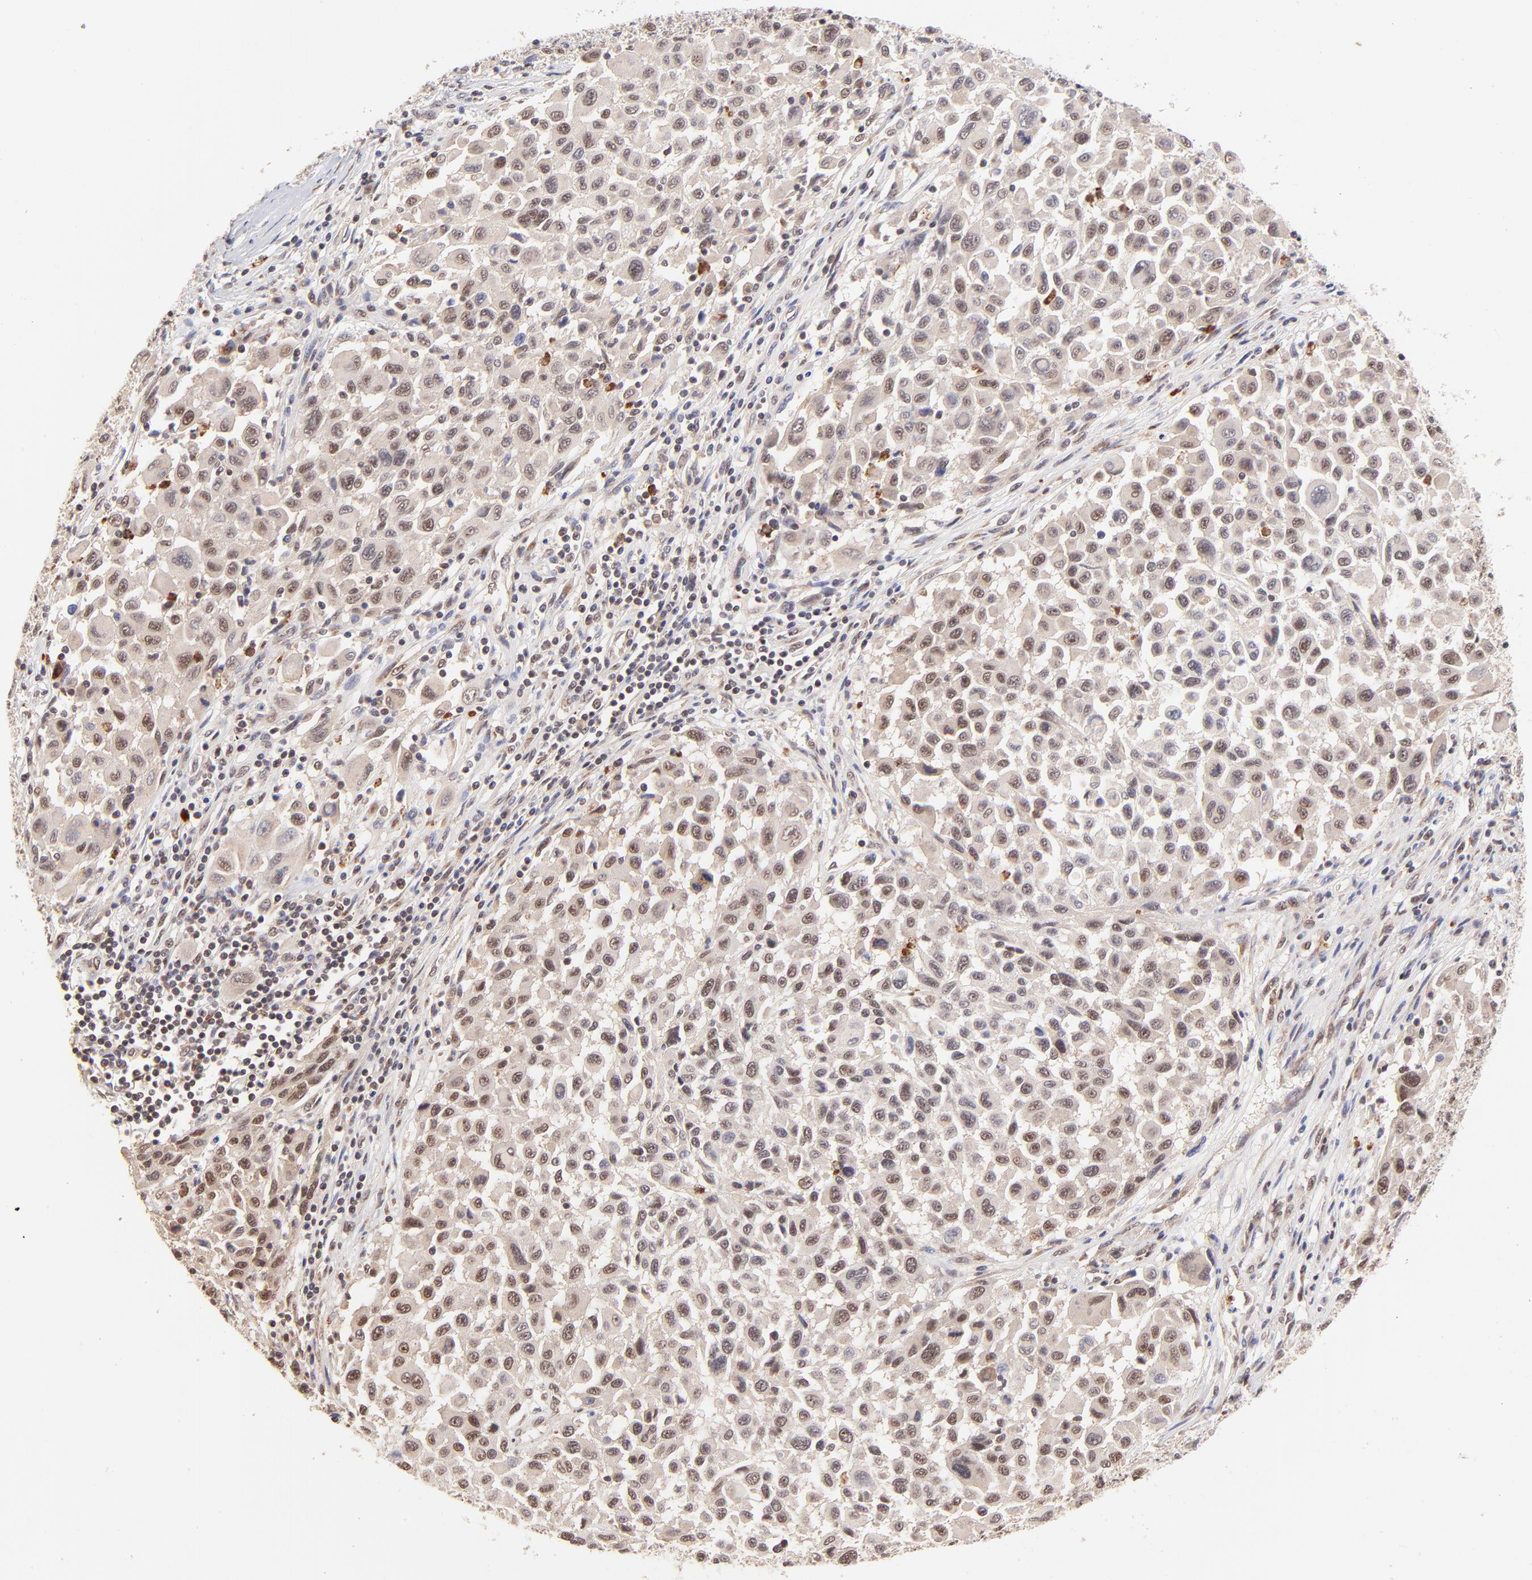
{"staining": {"intensity": "moderate", "quantity": "25%-75%", "location": "nuclear"}, "tissue": "melanoma", "cell_type": "Tumor cells", "image_type": "cancer", "snomed": [{"axis": "morphology", "description": "Malignant melanoma, Metastatic site"}, {"axis": "topography", "description": "Lymph node"}], "caption": "Protein staining of malignant melanoma (metastatic site) tissue exhibits moderate nuclear positivity in about 25%-75% of tumor cells.", "gene": "MED12", "patient": {"sex": "male", "age": 61}}